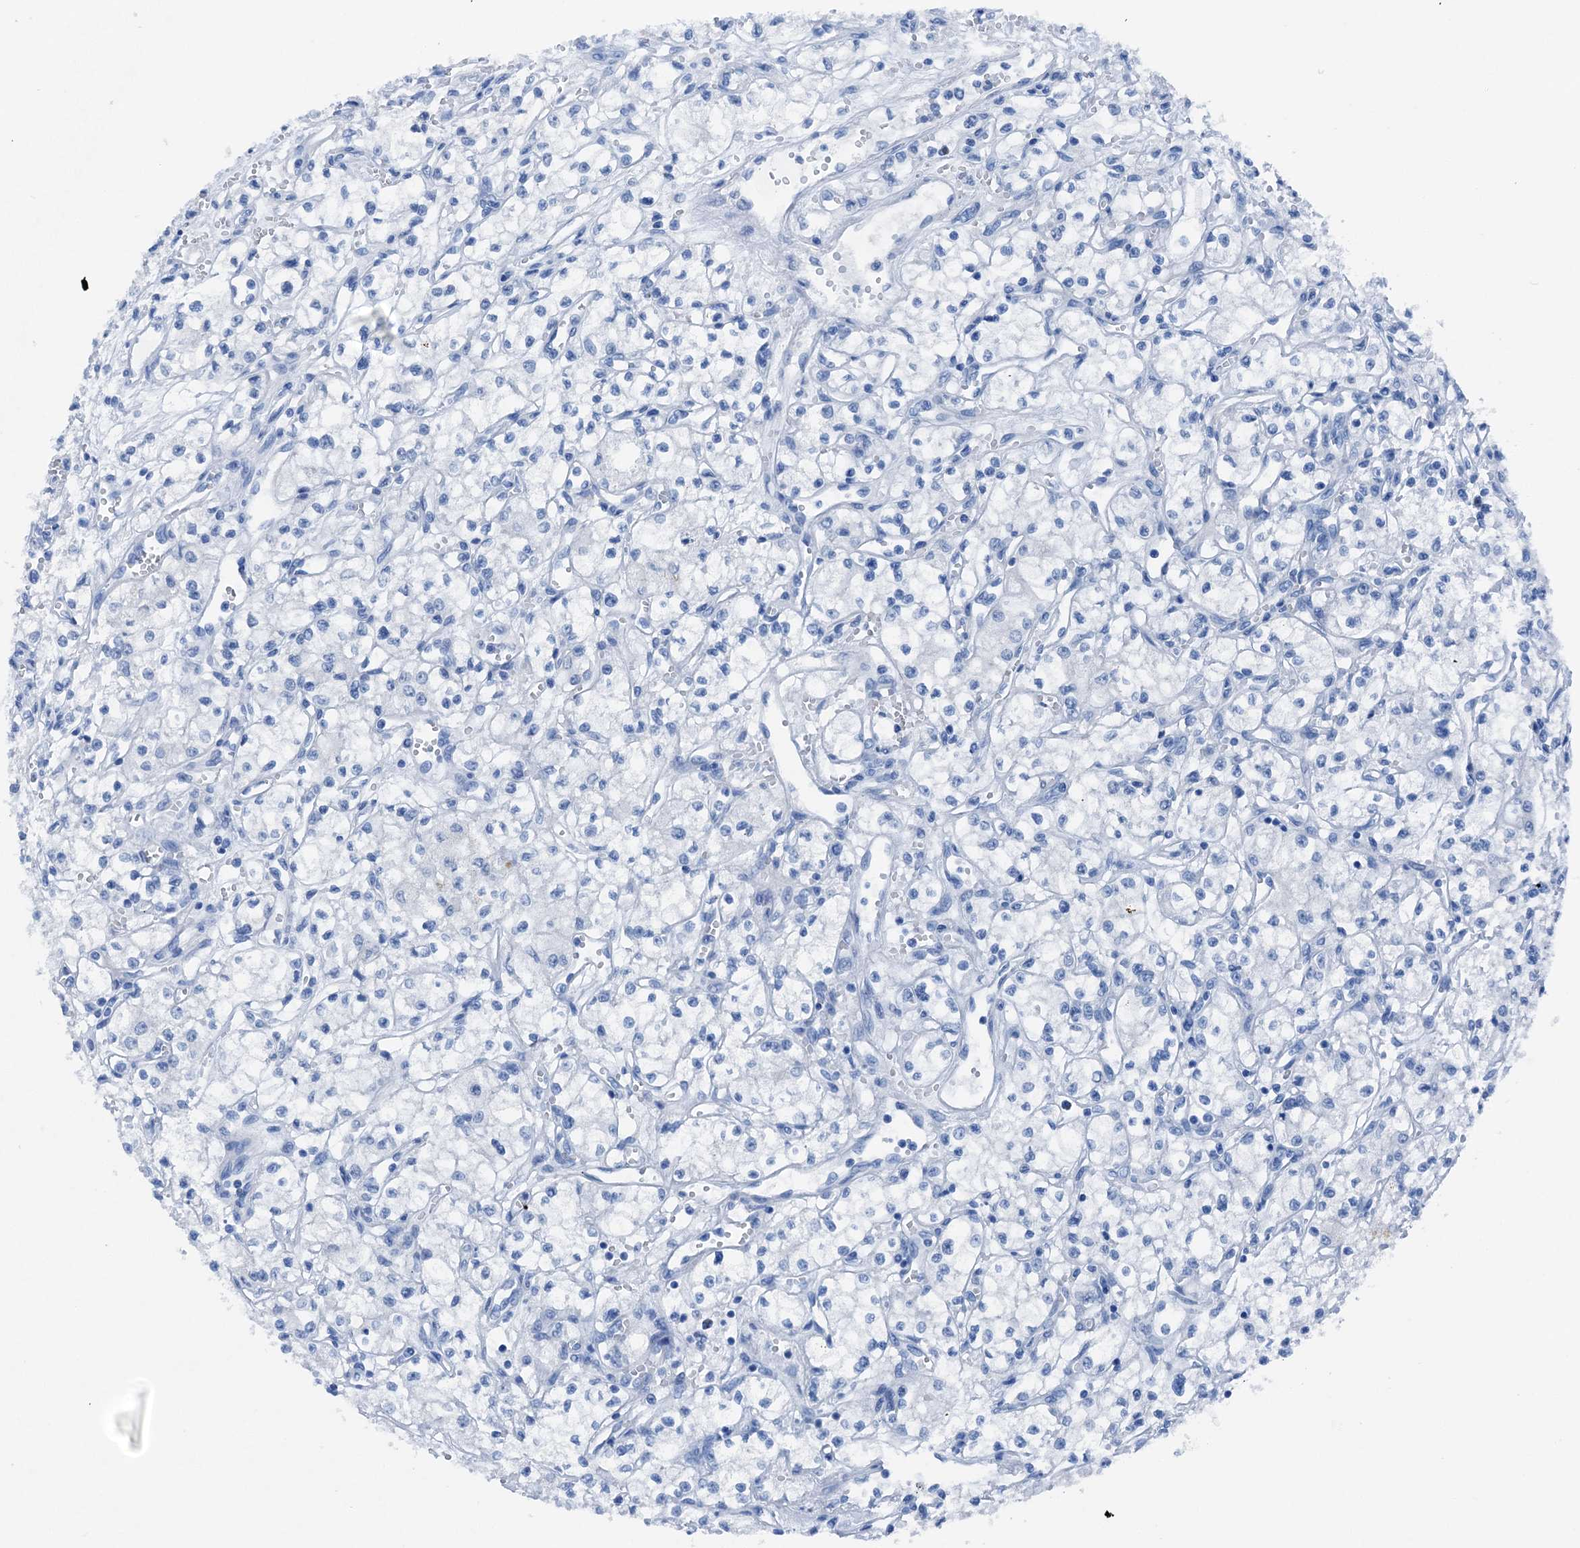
{"staining": {"intensity": "negative", "quantity": "none", "location": "none"}, "tissue": "renal cancer", "cell_type": "Tumor cells", "image_type": "cancer", "snomed": [{"axis": "morphology", "description": "Adenocarcinoma, NOS"}, {"axis": "topography", "description": "Kidney"}], "caption": "The micrograph shows no significant staining in tumor cells of renal cancer (adenocarcinoma).", "gene": "CBLN3", "patient": {"sex": "male", "age": 59}}